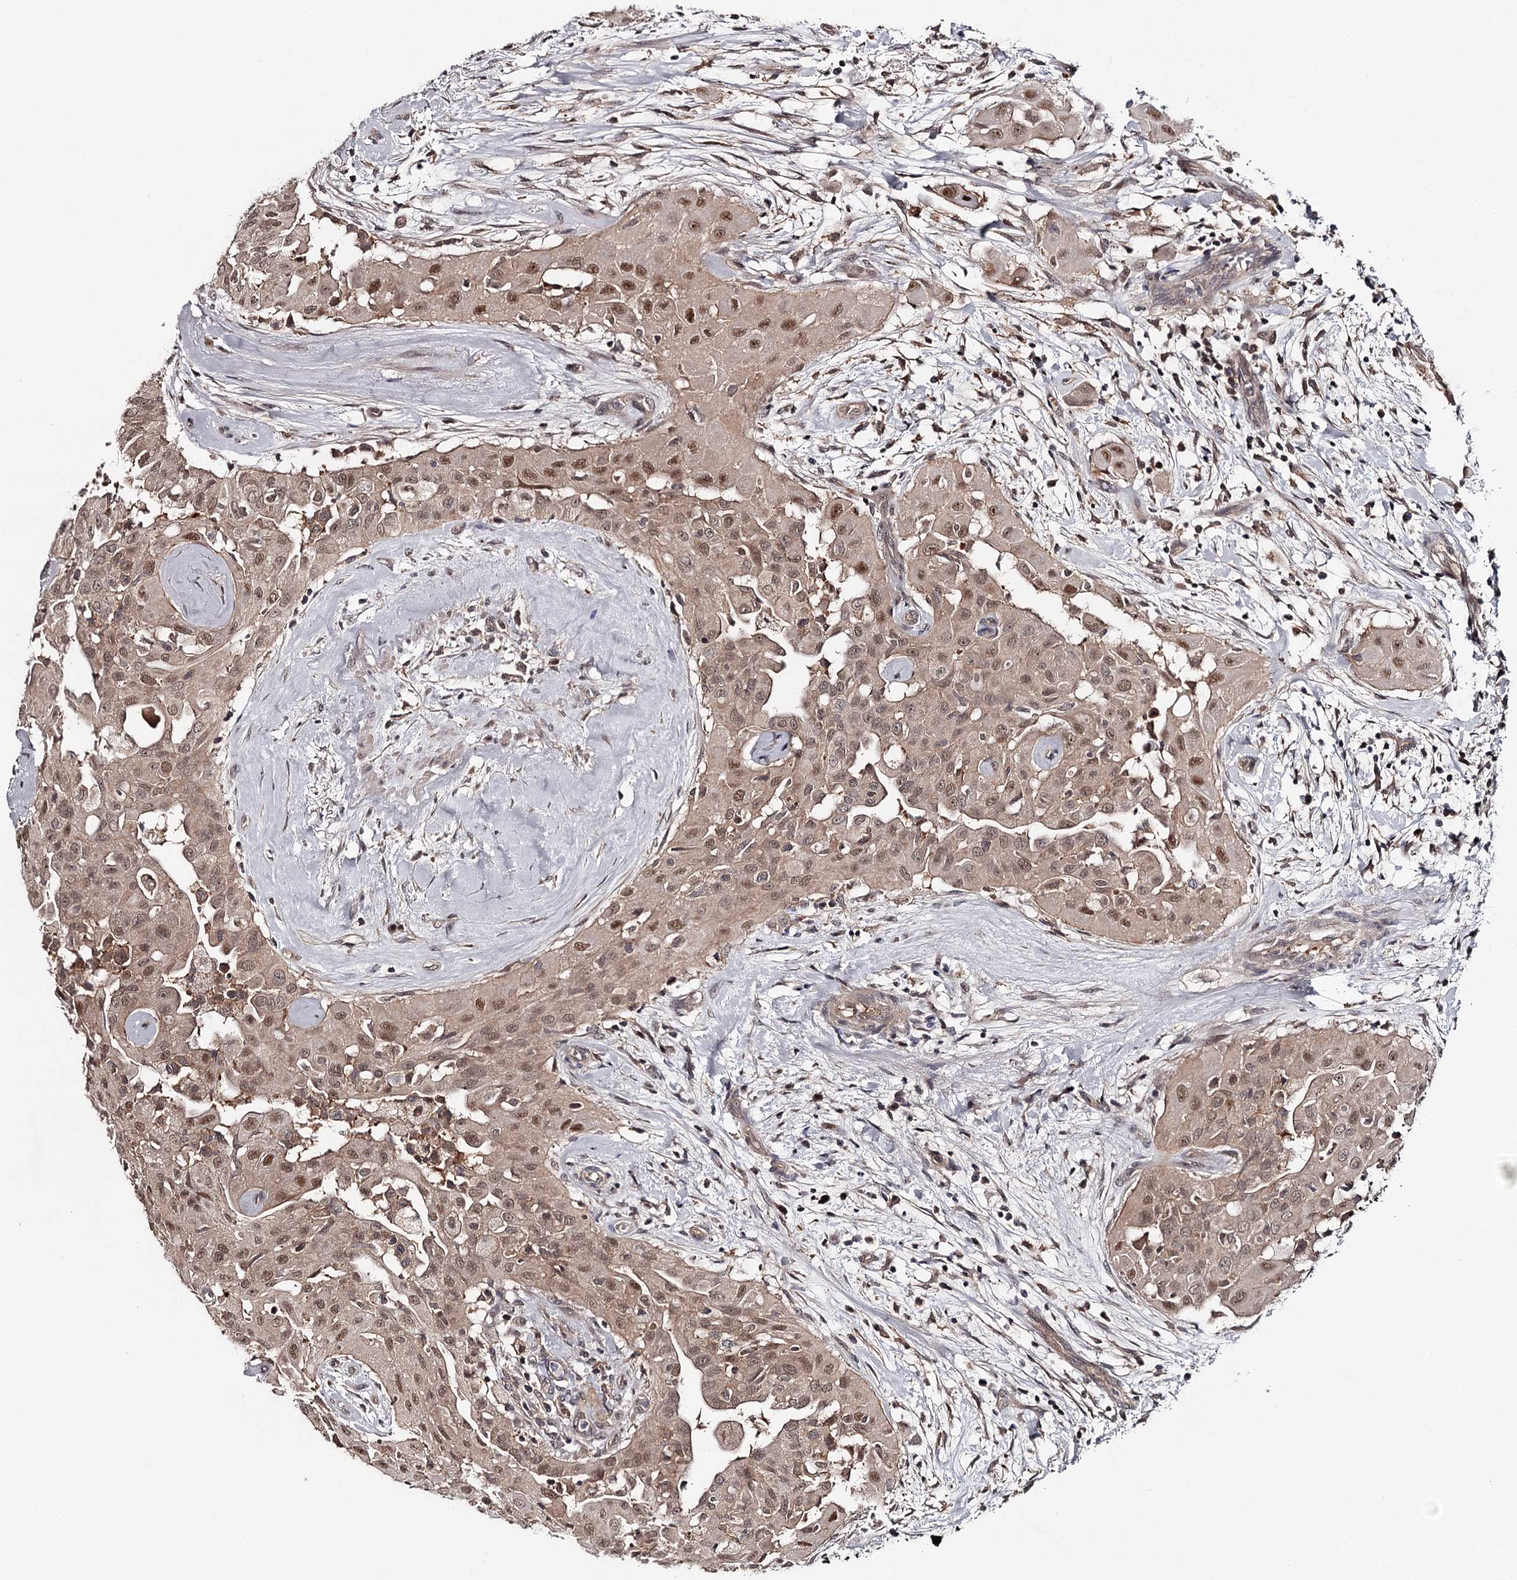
{"staining": {"intensity": "moderate", "quantity": ">75%", "location": "cytoplasmic/membranous,nuclear"}, "tissue": "thyroid cancer", "cell_type": "Tumor cells", "image_type": "cancer", "snomed": [{"axis": "morphology", "description": "Papillary adenocarcinoma, NOS"}, {"axis": "topography", "description": "Thyroid gland"}], "caption": "Immunohistochemistry (IHC) of thyroid cancer (papillary adenocarcinoma) exhibits medium levels of moderate cytoplasmic/membranous and nuclear expression in approximately >75% of tumor cells.", "gene": "GTSF1", "patient": {"sex": "female", "age": 59}}